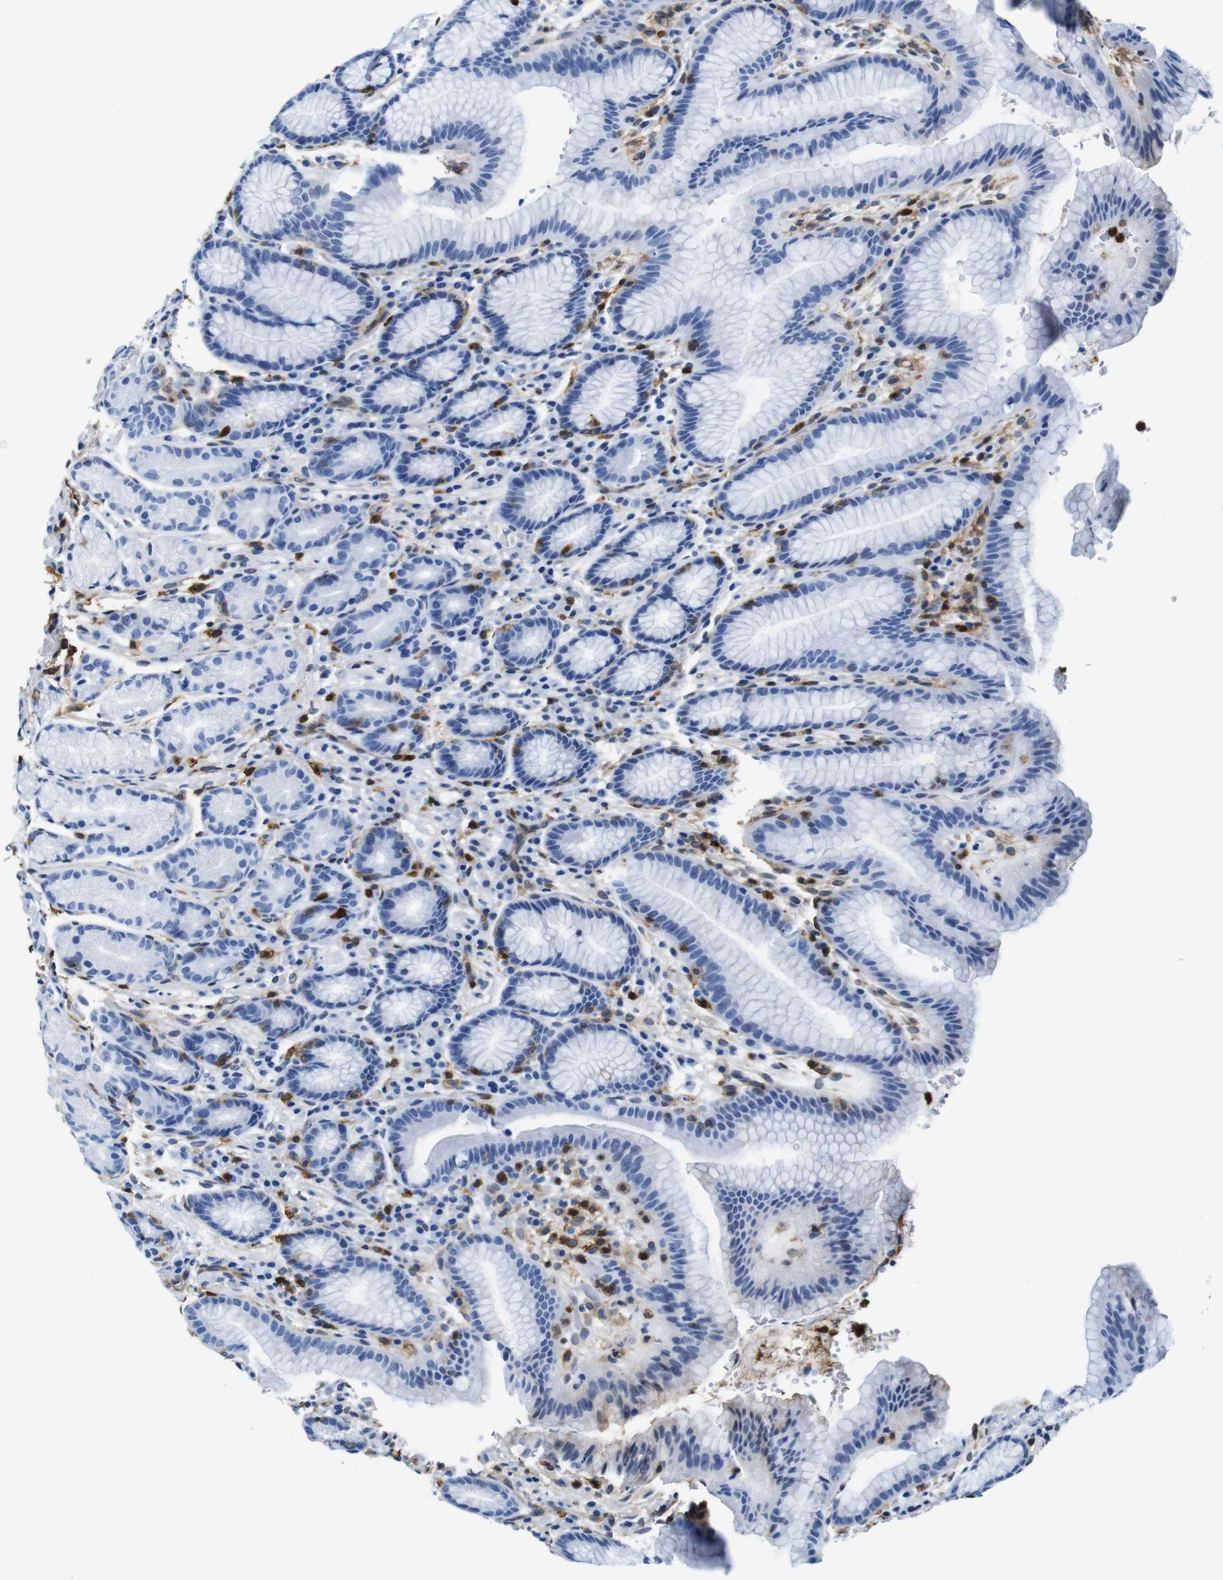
{"staining": {"intensity": "negative", "quantity": "none", "location": "none"}, "tissue": "stomach", "cell_type": "Glandular cells", "image_type": "normal", "snomed": [{"axis": "morphology", "description": "Normal tissue, NOS"}, {"axis": "topography", "description": "Stomach, lower"}], "caption": "This is an IHC micrograph of unremarkable human stomach. There is no positivity in glandular cells.", "gene": "ANXA1", "patient": {"sex": "male", "age": 52}}